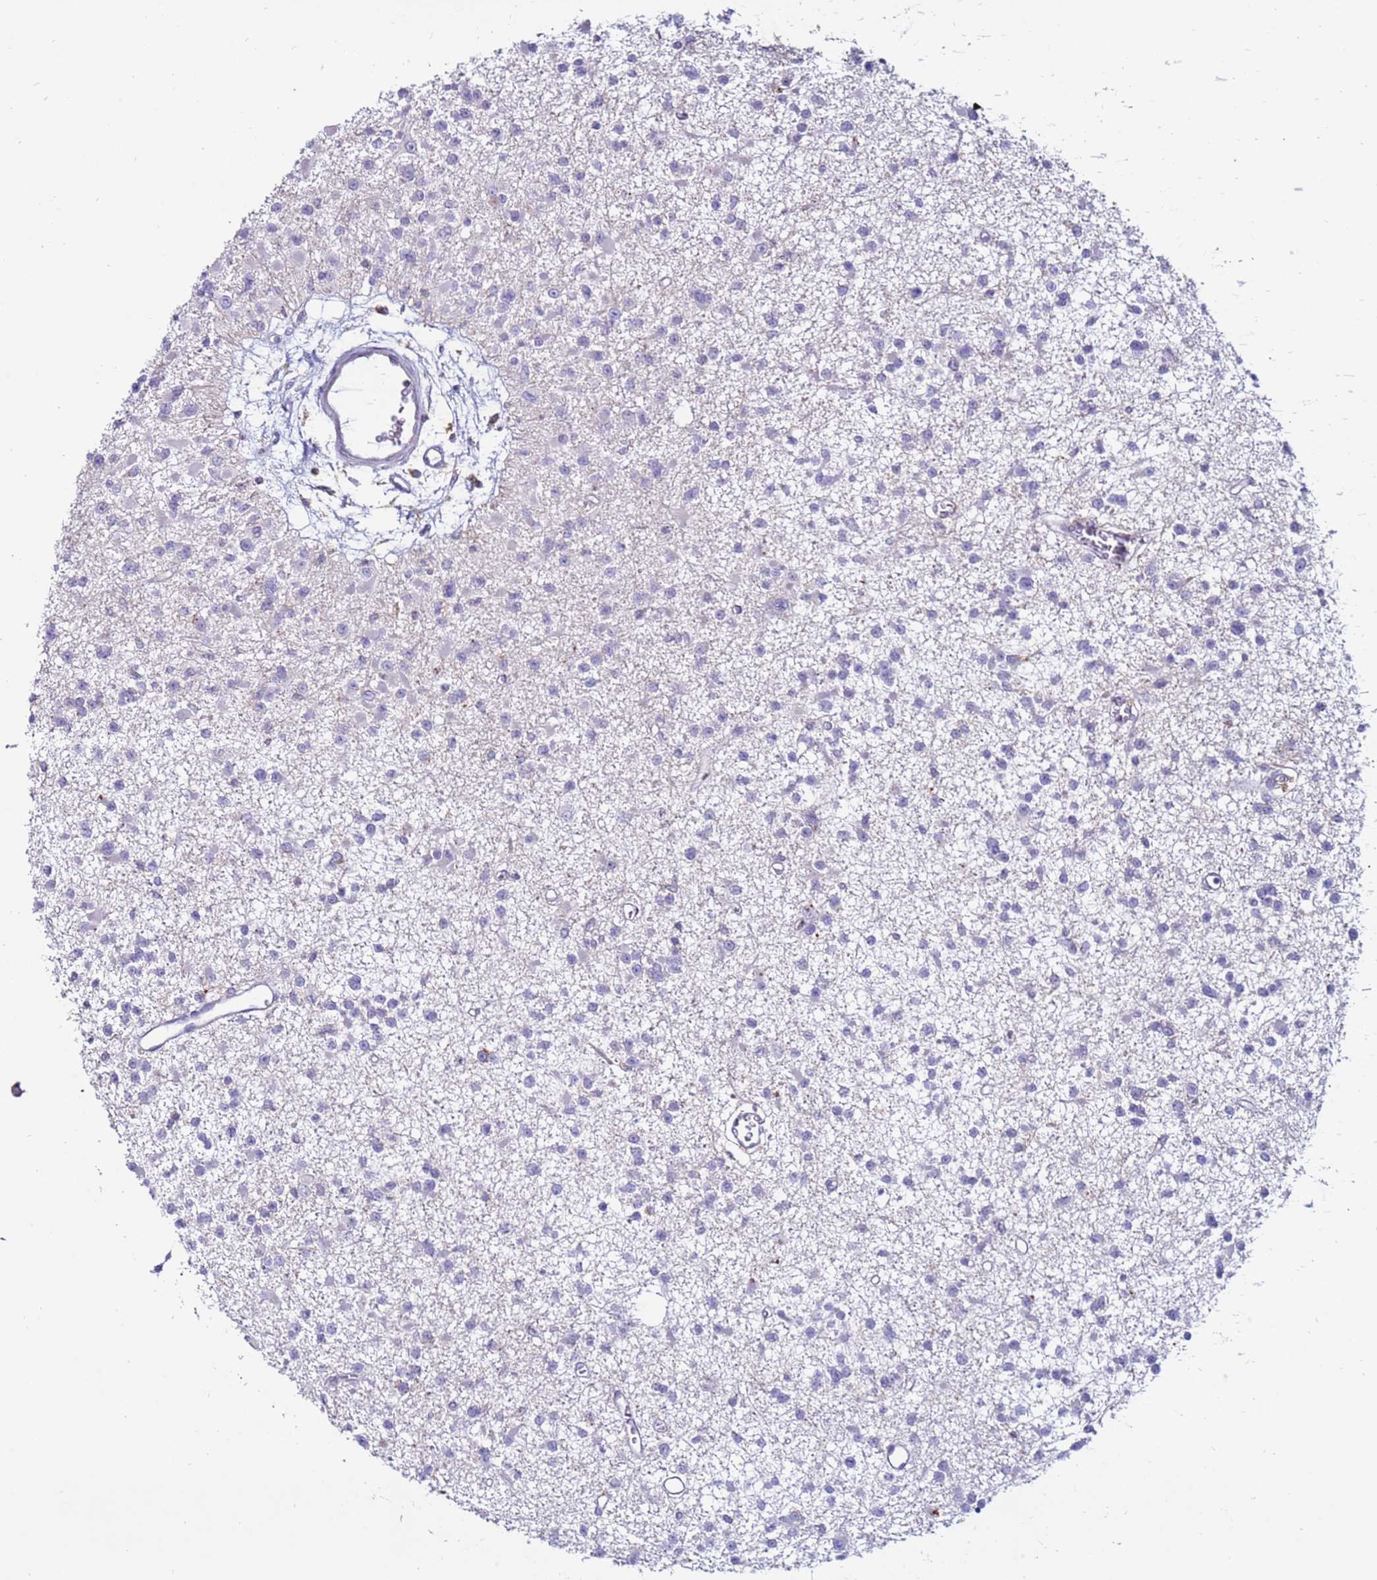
{"staining": {"intensity": "negative", "quantity": "none", "location": "none"}, "tissue": "glioma", "cell_type": "Tumor cells", "image_type": "cancer", "snomed": [{"axis": "morphology", "description": "Glioma, malignant, Low grade"}, {"axis": "topography", "description": "Brain"}], "caption": "This is an immunohistochemistry image of glioma. There is no expression in tumor cells.", "gene": "CLEC4M", "patient": {"sex": "female", "age": 22}}